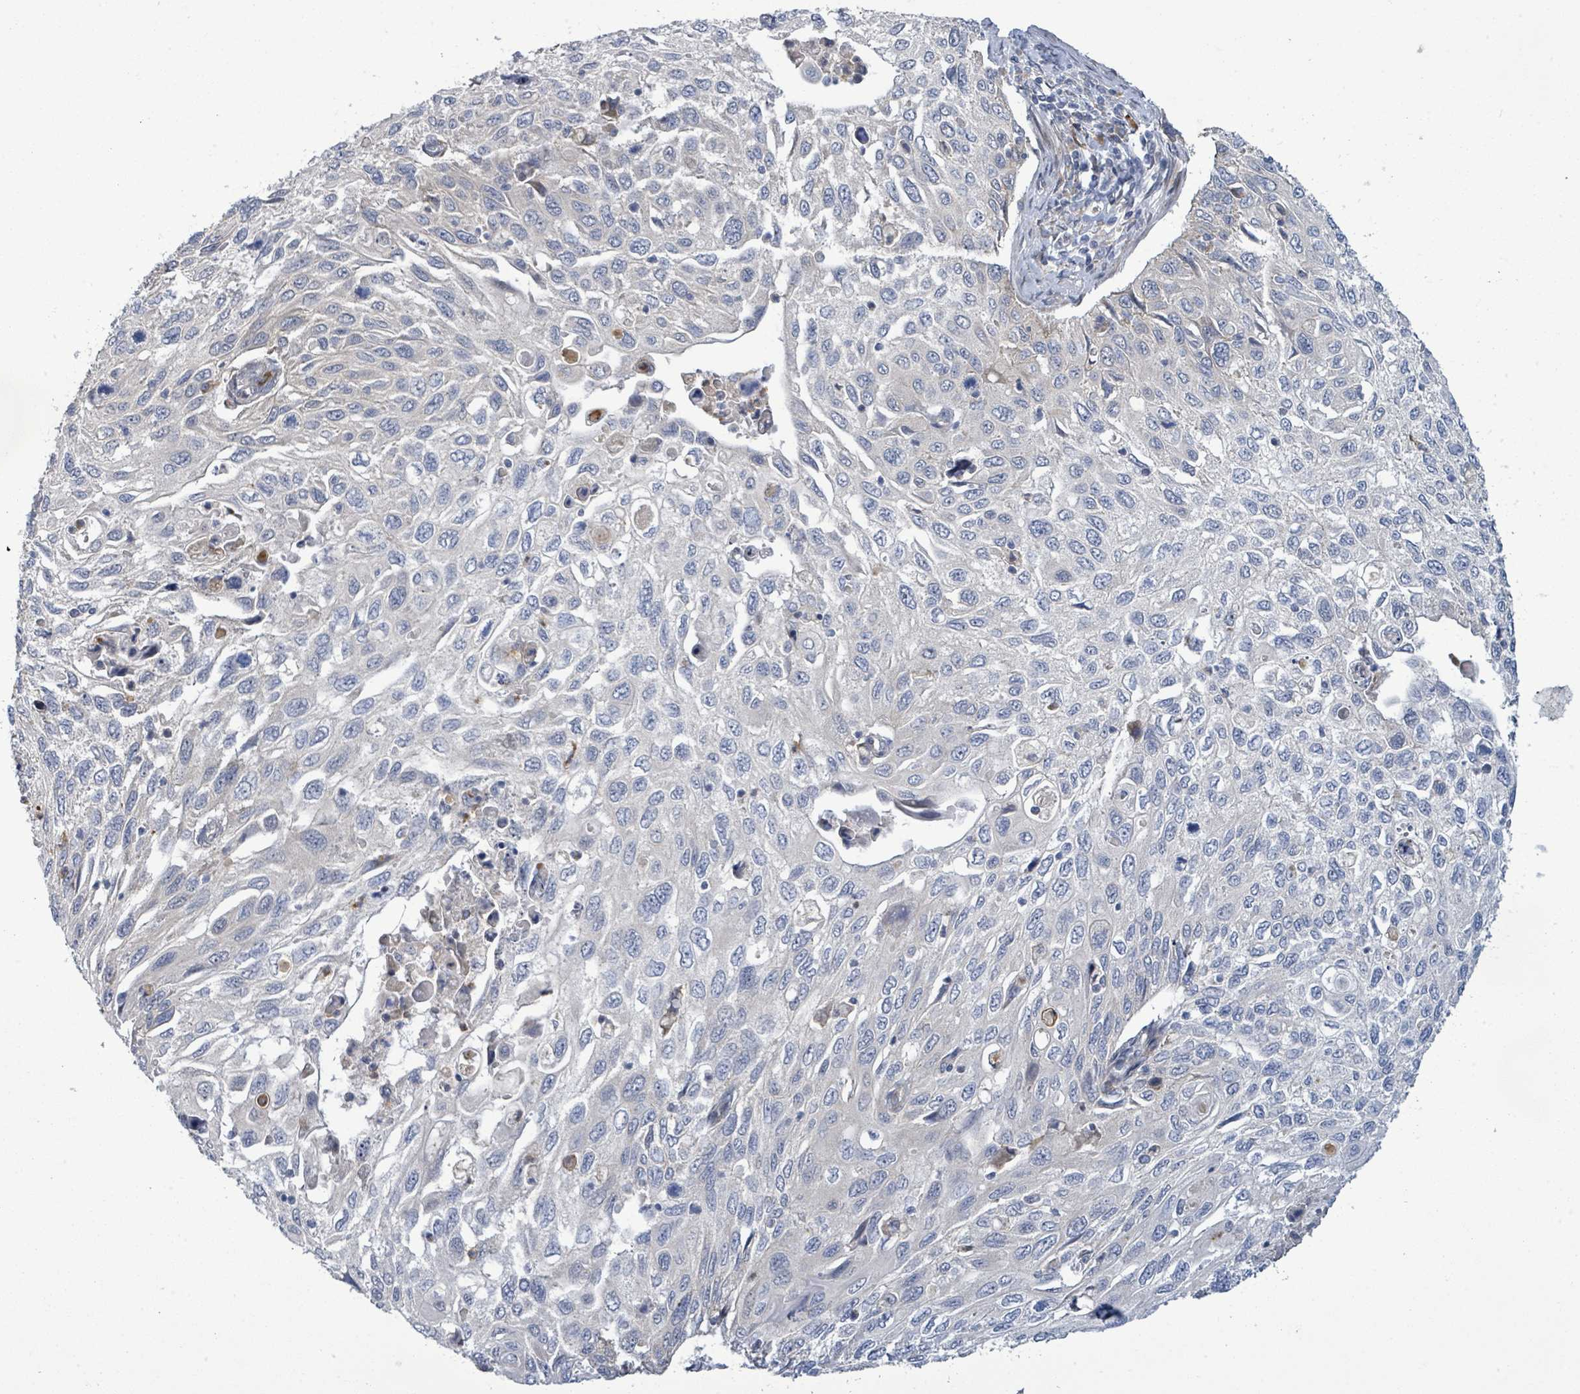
{"staining": {"intensity": "negative", "quantity": "none", "location": "none"}, "tissue": "cervical cancer", "cell_type": "Tumor cells", "image_type": "cancer", "snomed": [{"axis": "morphology", "description": "Squamous cell carcinoma, NOS"}, {"axis": "topography", "description": "Cervix"}], "caption": "Immunohistochemistry (IHC) micrograph of neoplastic tissue: human squamous cell carcinoma (cervical) stained with DAB (3,3'-diaminobenzidine) reveals no significant protein positivity in tumor cells.", "gene": "SLIT3", "patient": {"sex": "female", "age": 70}}